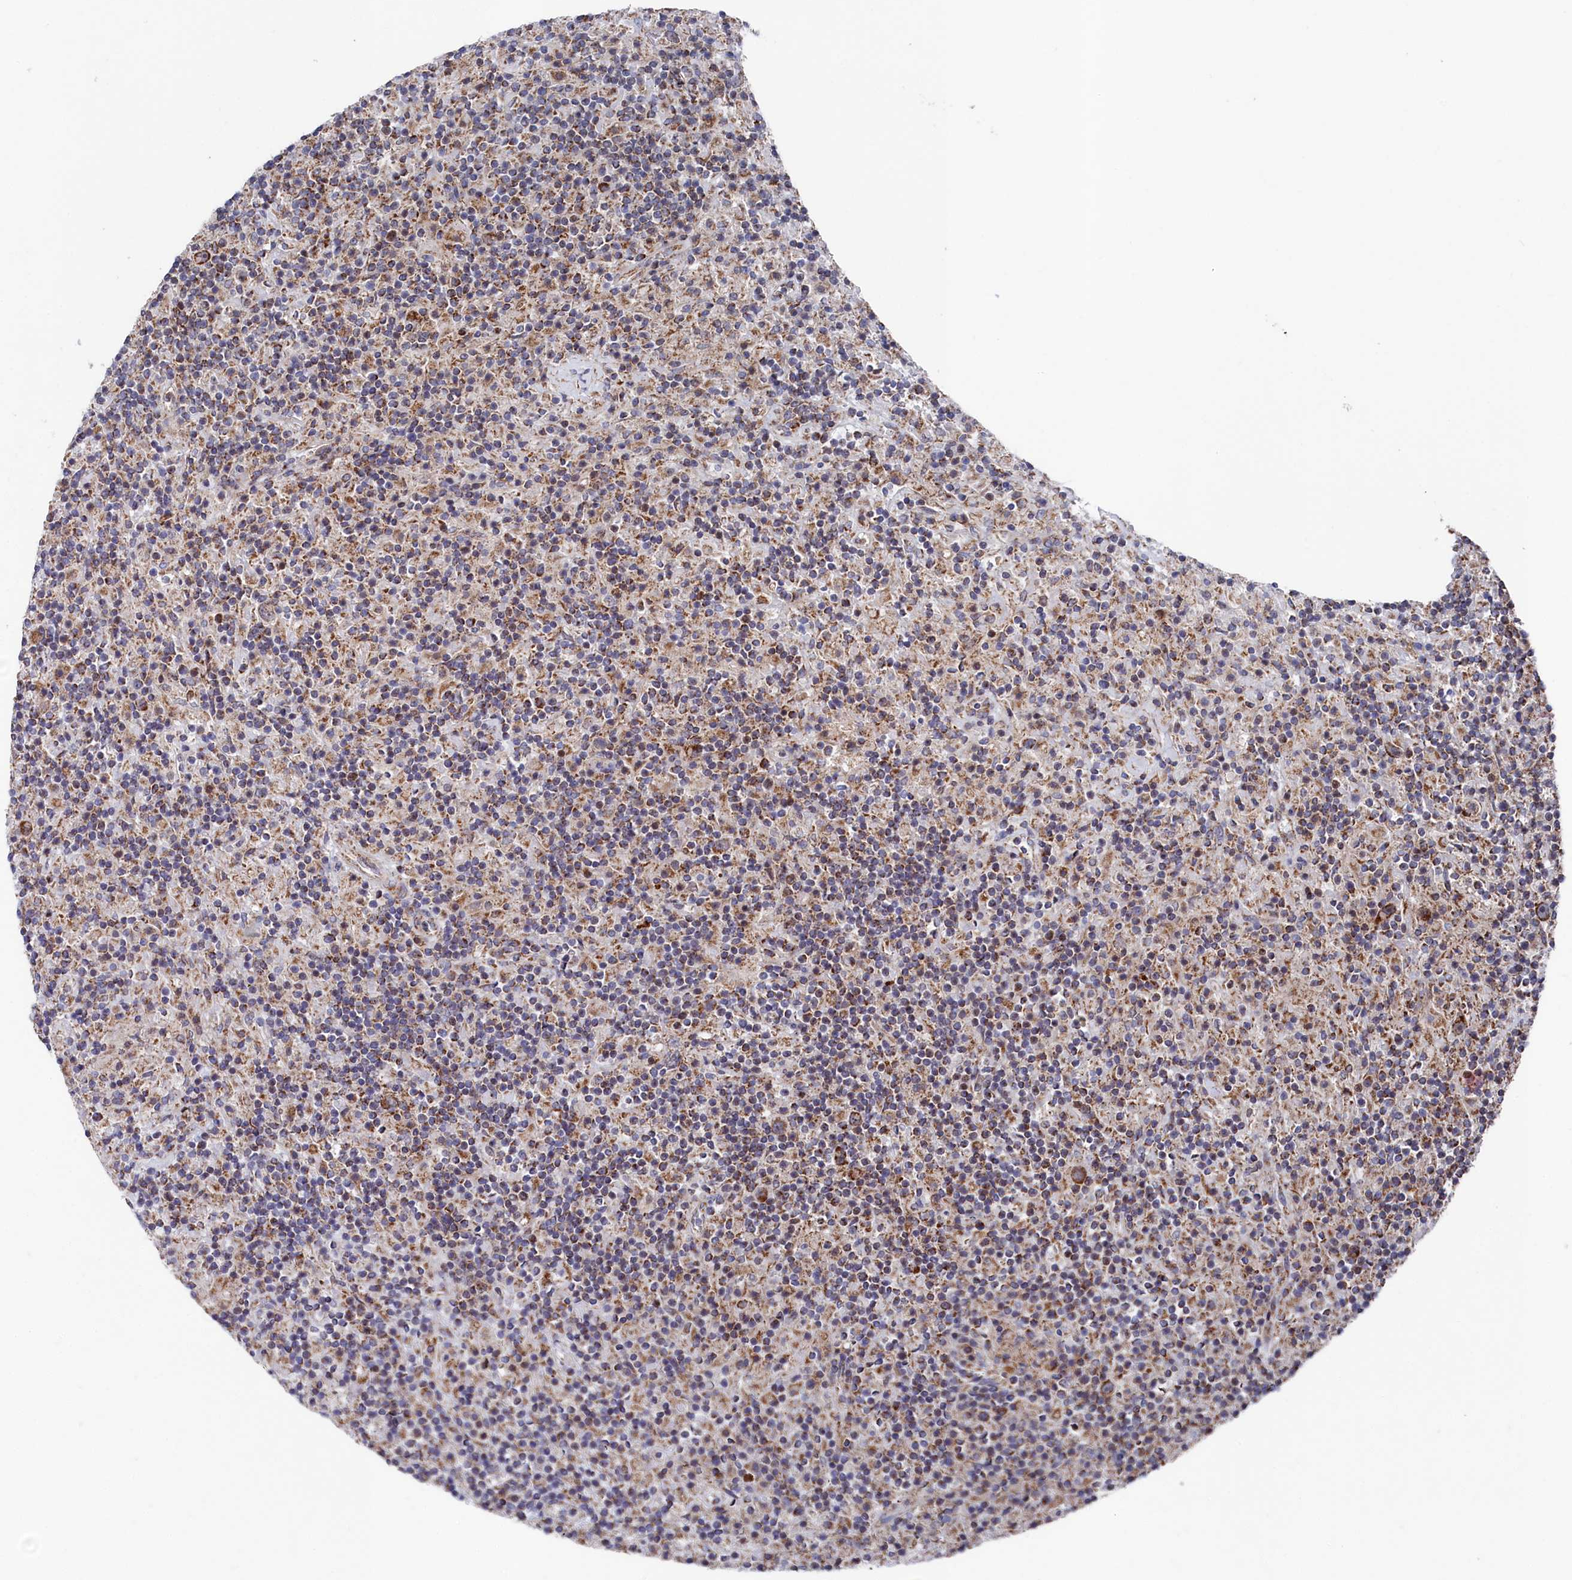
{"staining": {"intensity": "moderate", "quantity": ">75%", "location": "cytoplasmic/membranous"}, "tissue": "lymphoma", "cell_type": "Tumor cells", "image_type": "cancer", "snomed": [{"axis": "morphology", "description": "Hodgkin's disease, NOS"}, {"axis": "topography", "description": "Lymph node"}], "caption": "Immunohistochemical staining of lymphoma shows medium levels of moderate cytoplasmic/membranous positivity in about >75% of tumor cells.", "gene": "CHCHD1", "patient": {"sex": "male", "age": 70}}